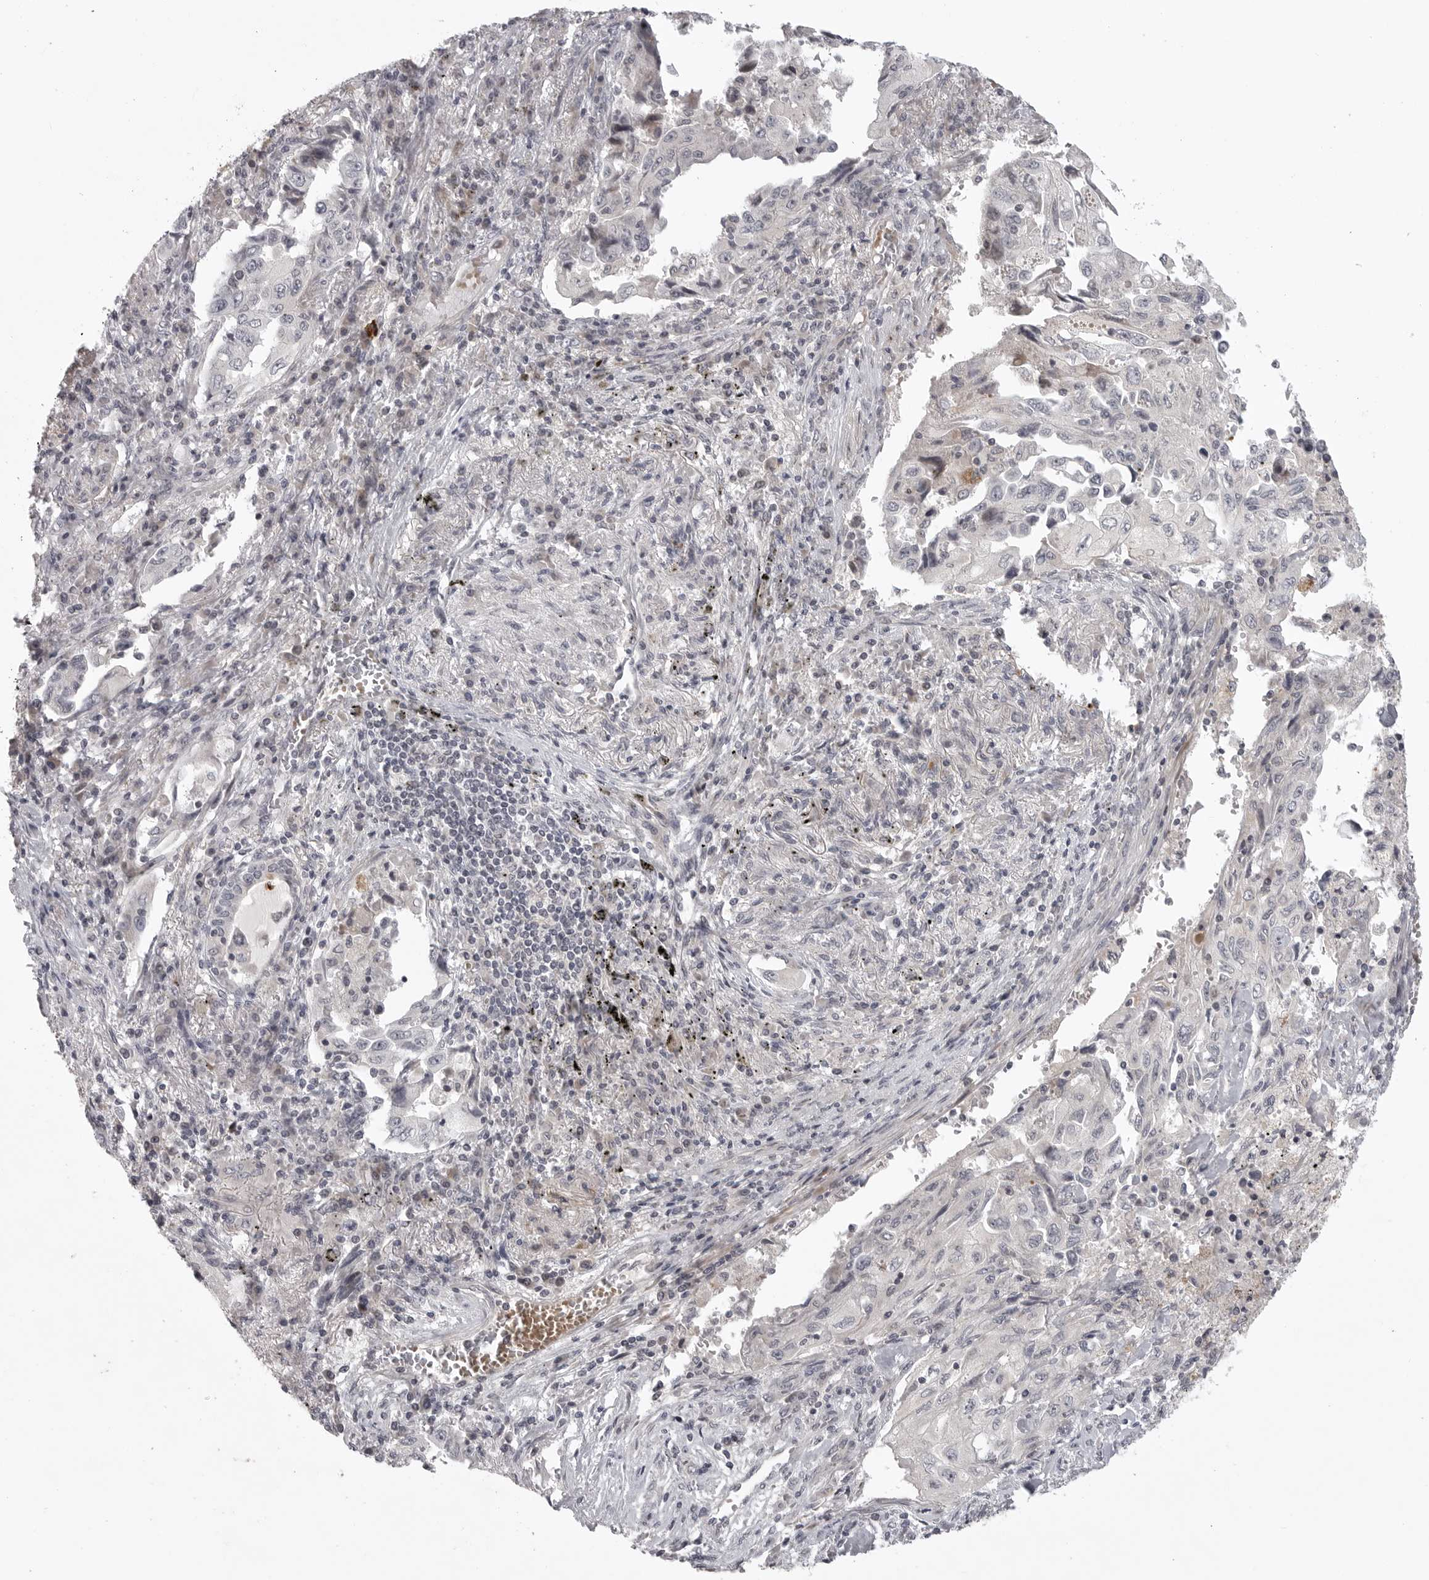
{"staining": {"intensity": "negative", "quantity": "none", "location": "none"}, "tissue": "lung cancer", "cell_type": "Tumor cells", "image_type": "cancer", "snomed": [{"axis": "morphology", "description": "Adenocarcinoma, NOS"}, {"axis": "topography", "description": "Lung"}], "caption": "Histopathology image shows no significant protein positivity in tumor cells of lung cancer (adenocarcinoma).", "gene": "CD300LD", "patient": {"sex": "female", "age": 51}}